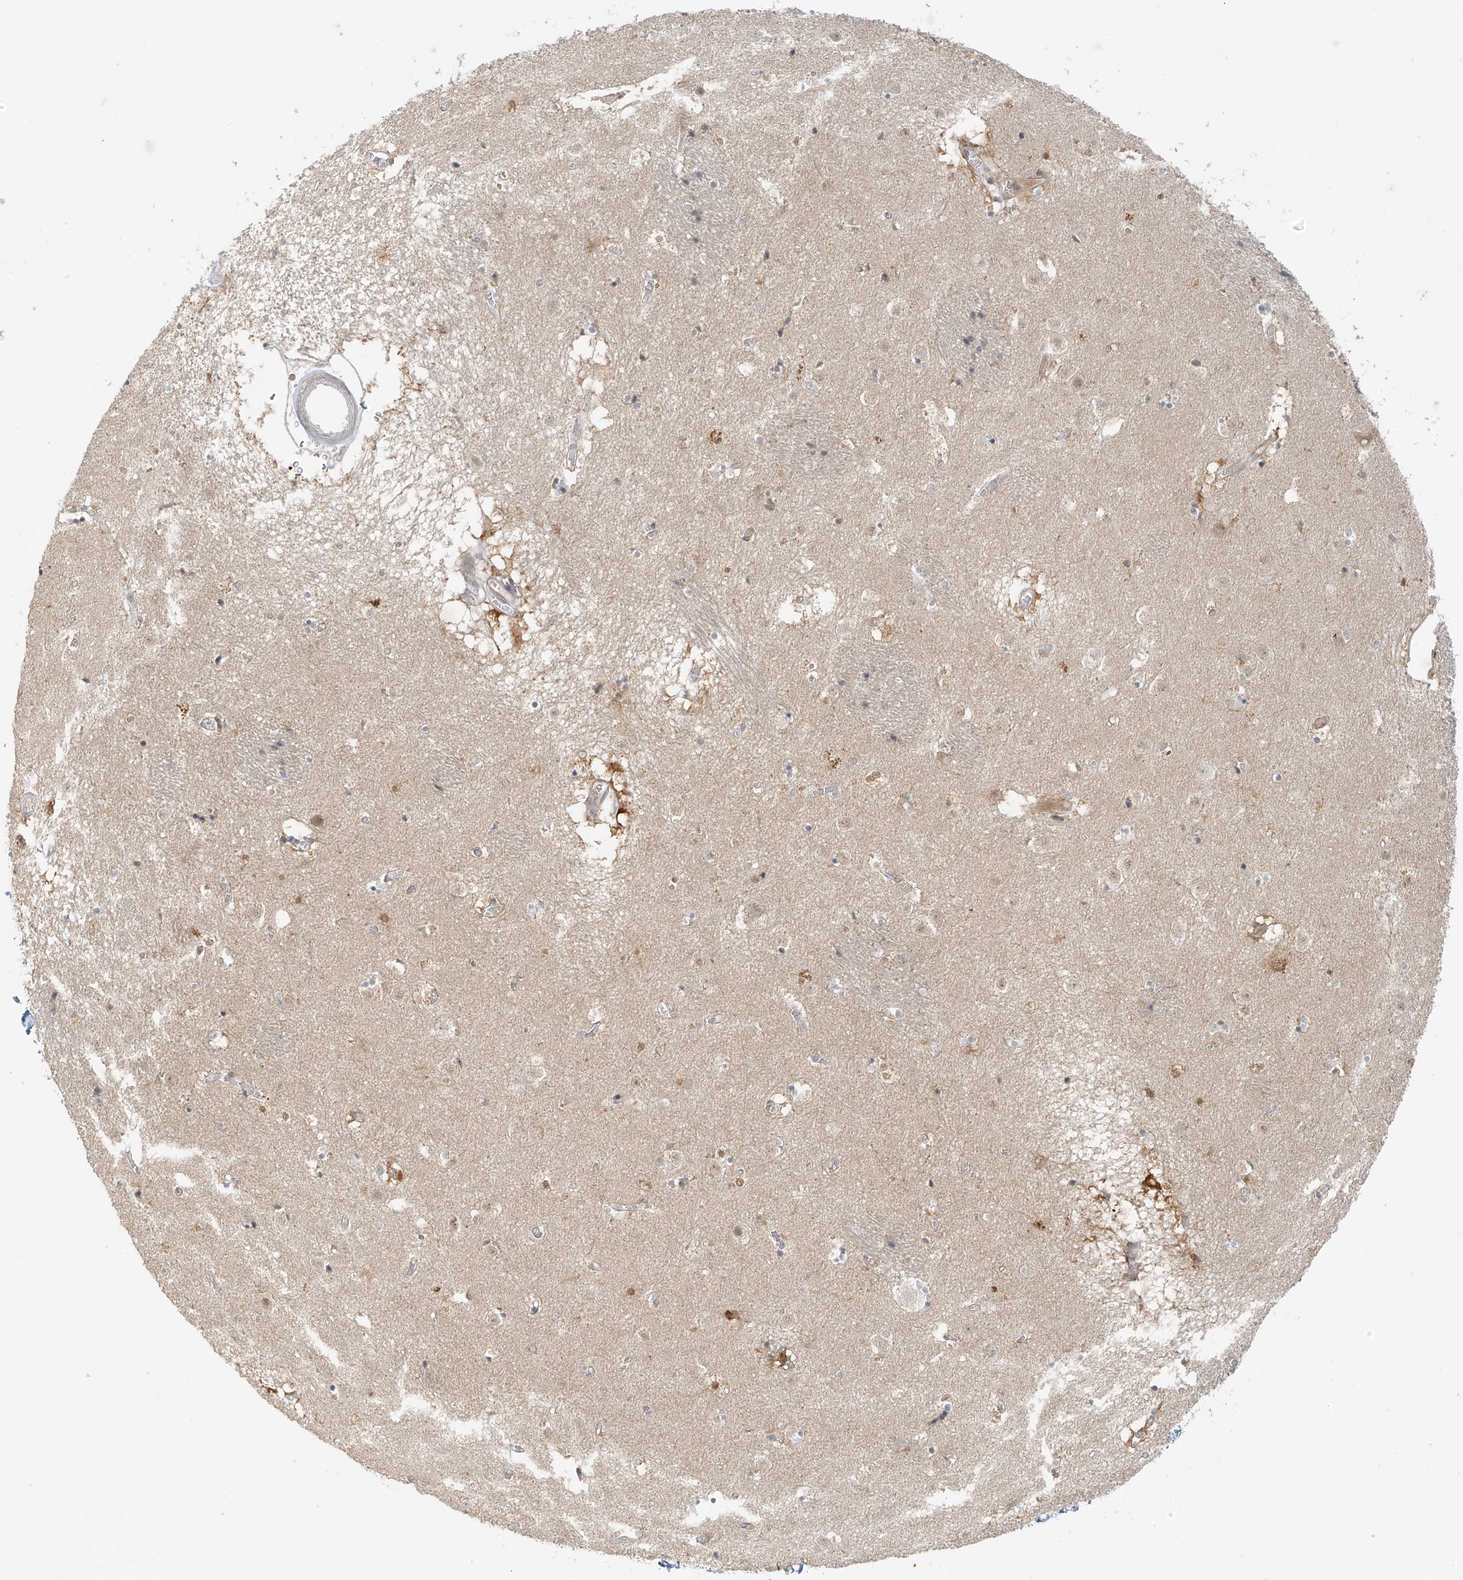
{"staining": {"intensity": "moderate", "quantity": "<25%", "location": "cytoplasmic/membranous,nuclear"}, "tissue": "caudate", "cell_type": "Glial cells", "image_type": "normal", "snomed": [{"axis": "morphology", "description": "Normal tissue, NOS"}, {"axis": "topography", "description": "Lateral ventricle wall"}], "caption": "Unremarkable caudate was stained to show a protein in brown. There is low levels of moderate cytoplasmic/membranous,nuclear expression in about <25% of glial cells.", "gene": "MIPEP", "patient": {"sex": "male", "age": 70}}